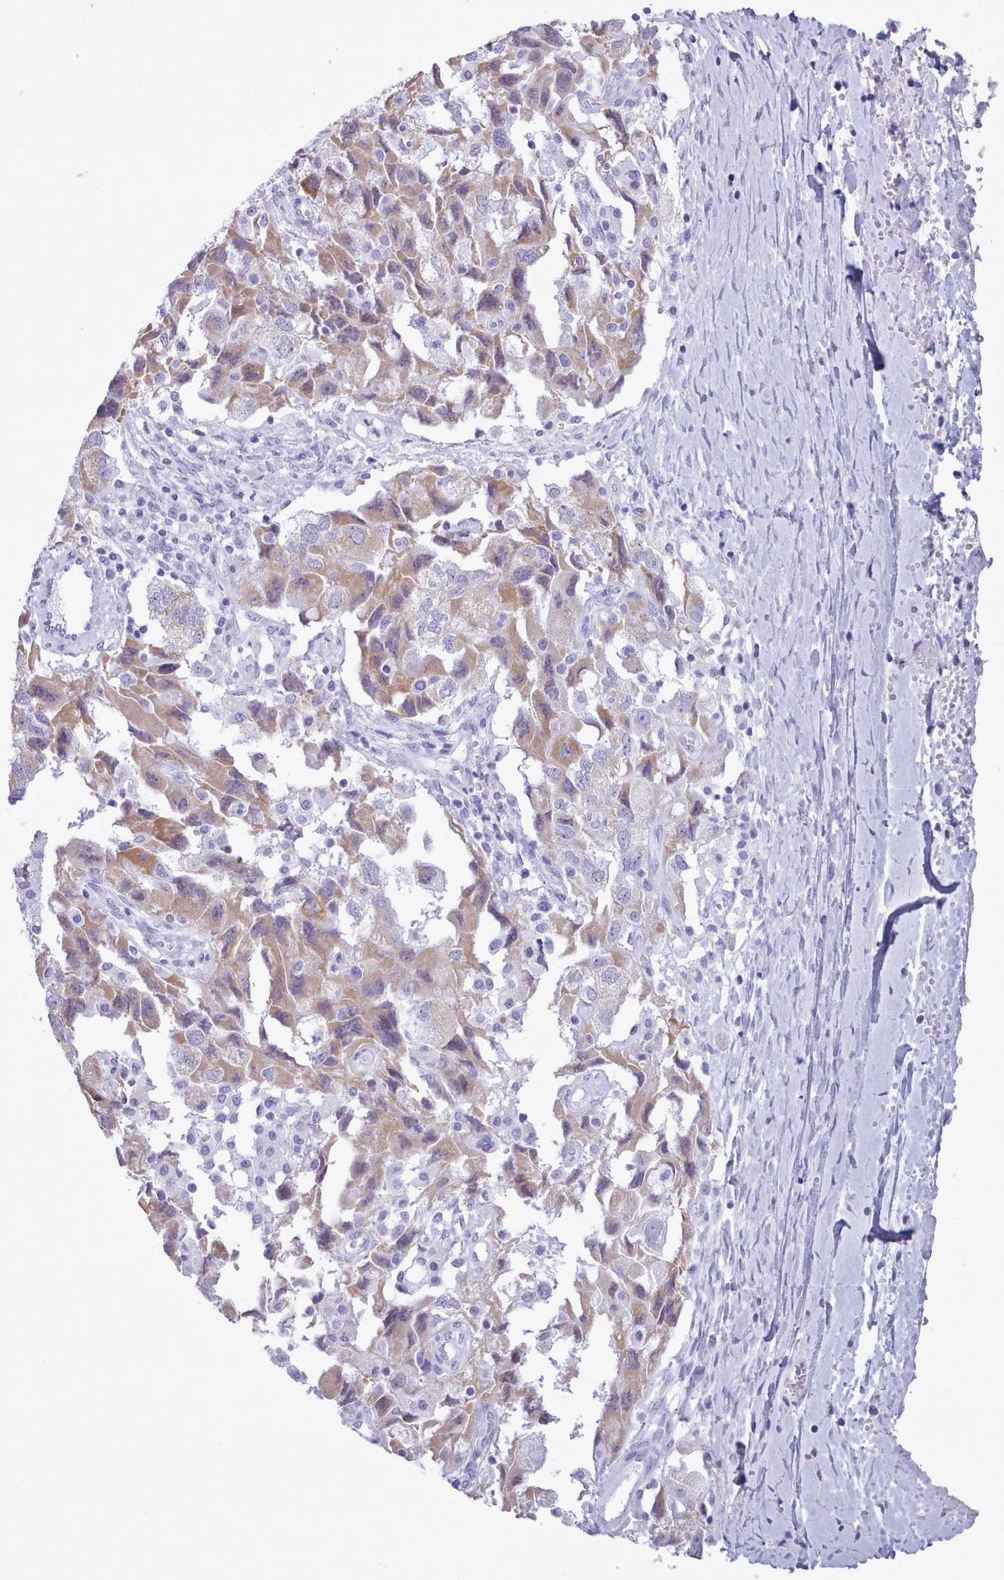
{"staining": {"intensity": "weak", "quantity": "25%-75%", "location": "cytoplasmic/membranous"}, "tissue": "ovarian cancer", "cell_type": "Tumor cells", "image_type": "cancer", "snomed": [{"axis": "morphology", "description": "Carcinoma, NOS"}, {"axis": "morphology", "description": "Cystadenocarcinoma, serous, NOS"}, {"axis": "topography", "description": "Ovary"}], "caption": "This is an image of immunohistochemistry staining of ovarian cancer (carcinoma), which shows weak expression in the cytoplasmic/membranous of tumor cells.", "gene": "FBXO48", "patient": {"sex": "female", "age": 69}}